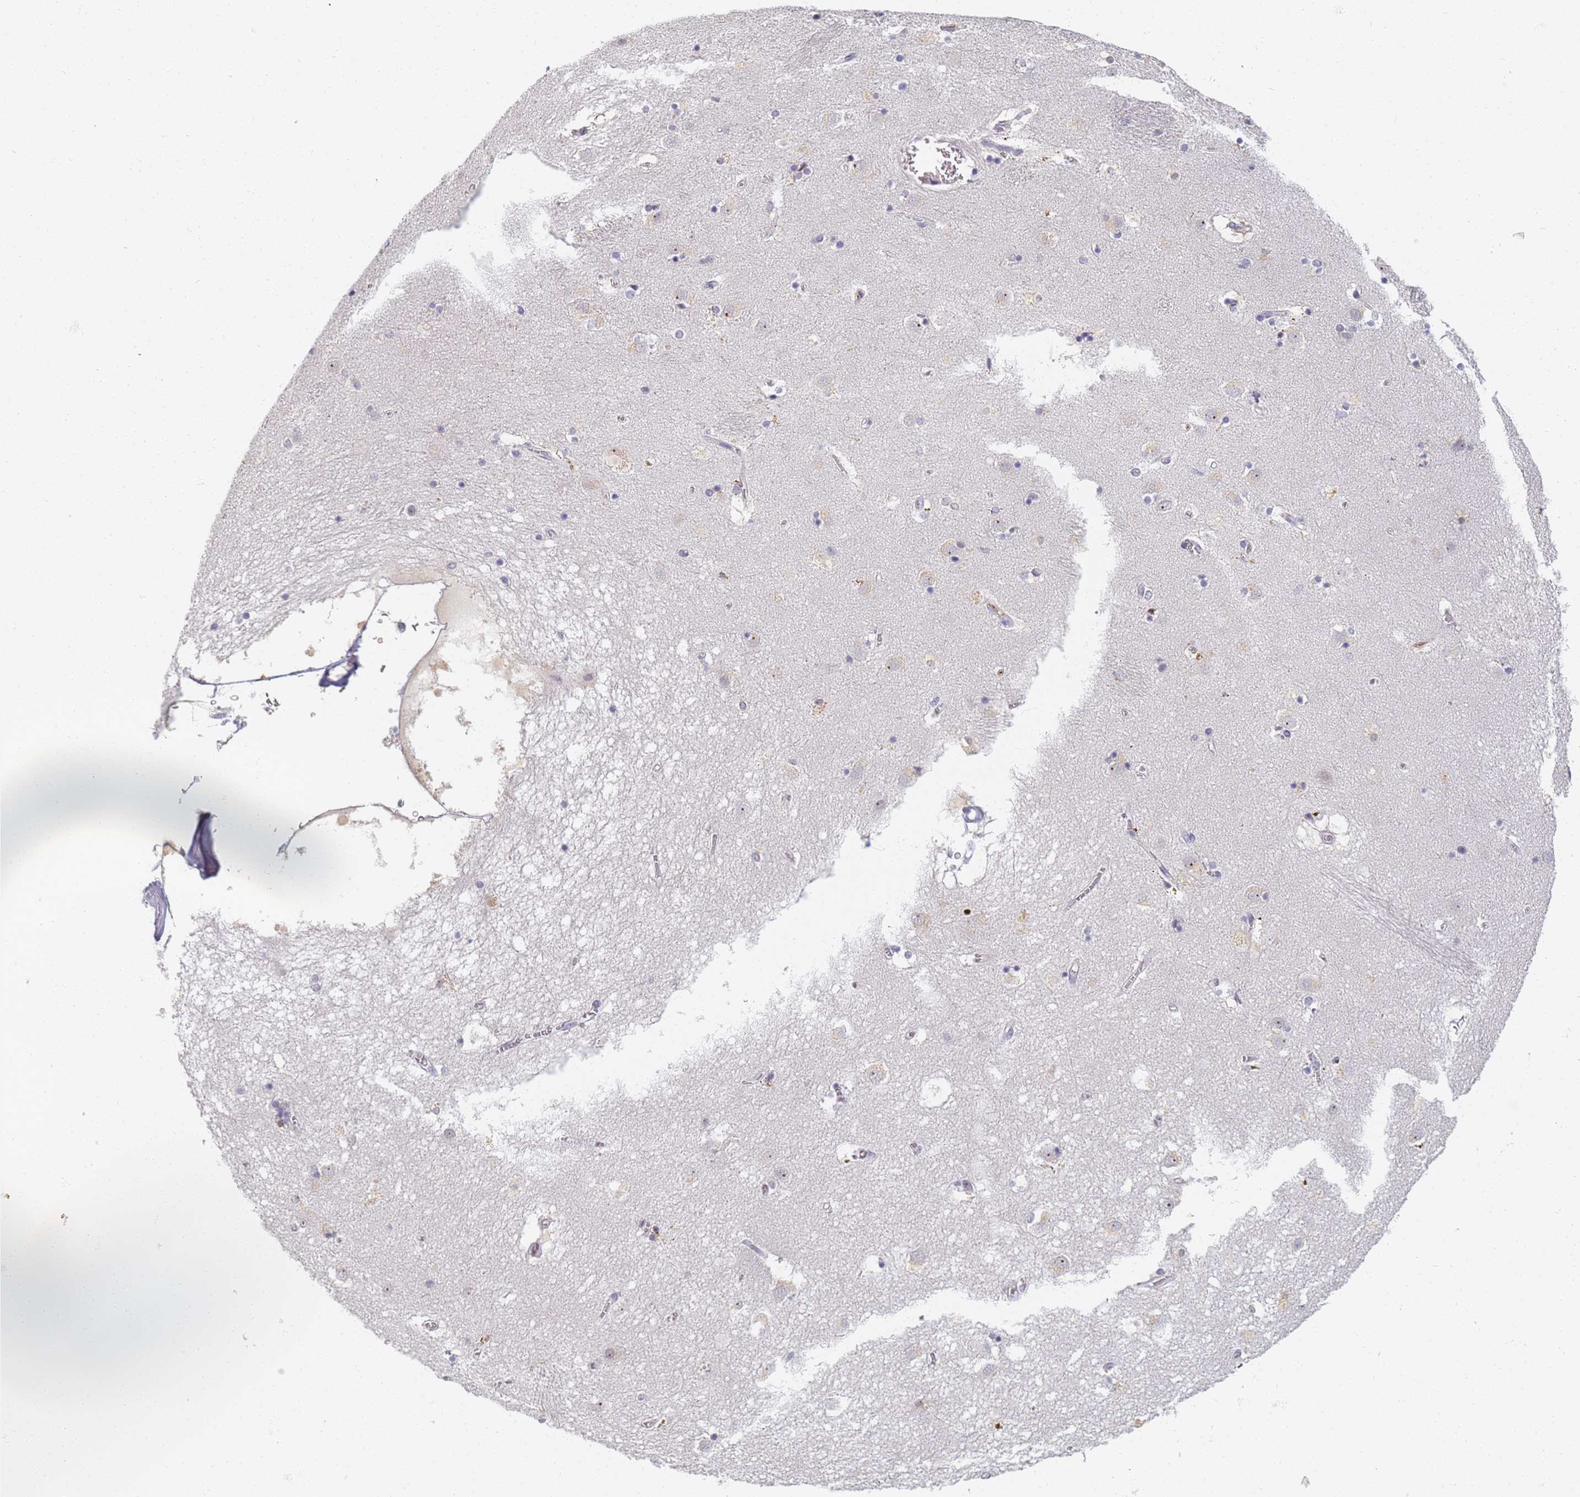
{"staining": {"intensity": "negative", "quantity": "none", "location": "none"}, "tissue": "caudate", "cell_type": "Glial cells", "image_type": "normal", "snomed": [{"axis": "morphology", "description": "Normal tissue, NOS"}, {"axis": "topography", "description": "Lateral ventricle wall"}], "caption": "The image reveals no significant staining in glial cells of caudate. (Stains: DAB (3,3'-diaminobenzidine) immunohistochemistry with hematoxylin counter stain, Microscopy: brightfield microscopy at high magnification).", "gene": "SLC38A9", "patient": {"sex": "male", "age": 70}}